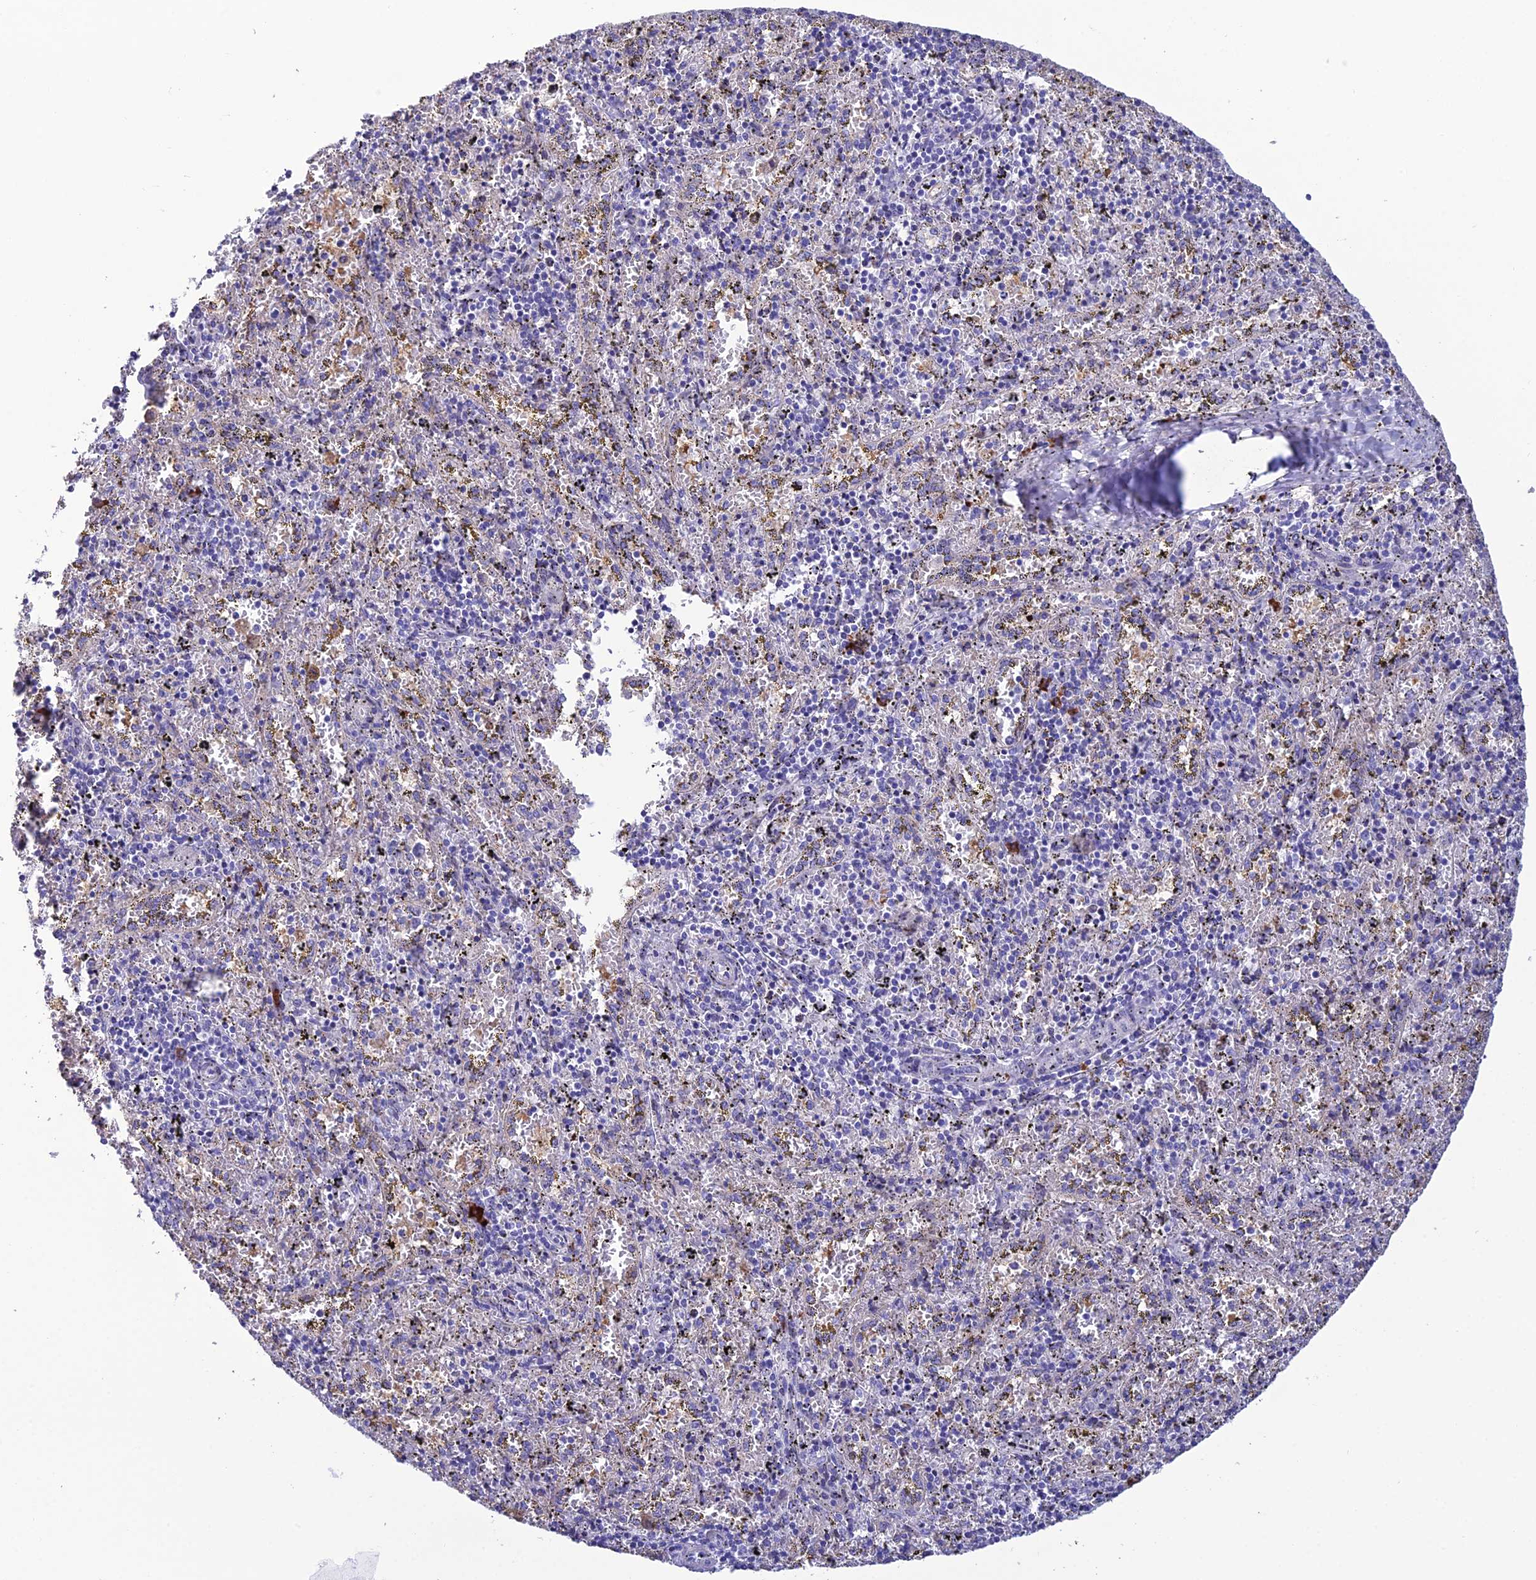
{"staining": {"intensity": "negative", "quantity": "none", "location": "none"}, "tissue": "spleen", "cell_type": "Cells in red pulp", "image_type": "normal", "snomed": [{"axis": "morphology", "description": "Normal tissue, NOS"}, {"axis": "topography", "description": "Spleen"}], "caption": "This histopathology image is of normal spleen stained with IHC to label a protein in brown with the nuclei are counter-stained blue. There is no staining in cells in red pulp.", "gene": "CRB2", "patient": {"sex": "male", "age": 11}}